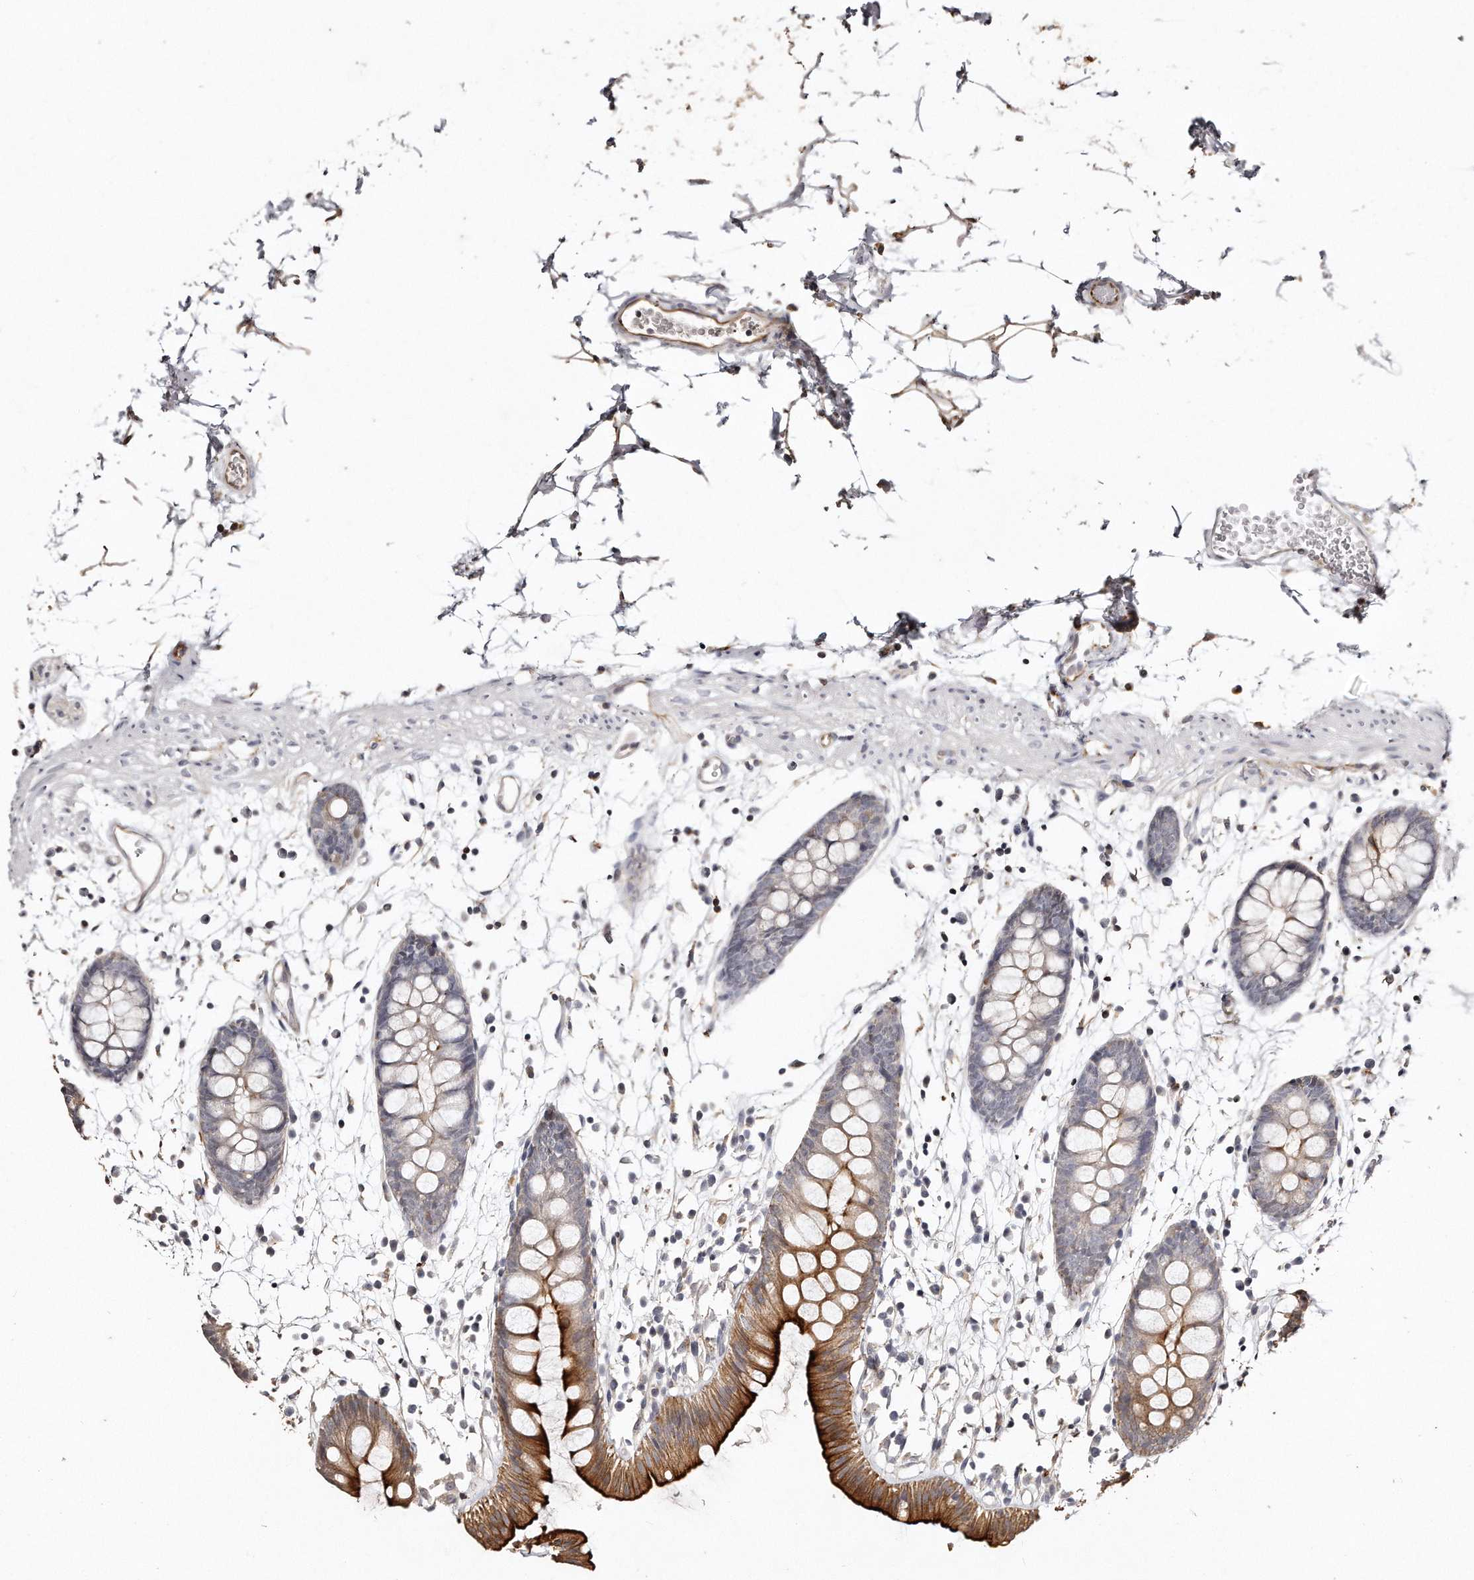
{"staining": {"intensity": "moderate", "quantity": "25%-75%", "location": "cytoplasmic/membranous"}, "tissue": "colon", "cell_type": "Endothelial cells", "image_type": "normal", "snomed": [{"axis": "morphology", "description": "Normal tissue, NOS"}, {"axis": "topography", "description": "Colon"}], "caption": "Immunohistochemical staining of normal colon shows medium levels of moderate cytoplasmic/membranous positivity in about 25%-75% of endothelial cells.", "gene": "ZYG11A", "patient": {"sex": "male", "age": 56}}